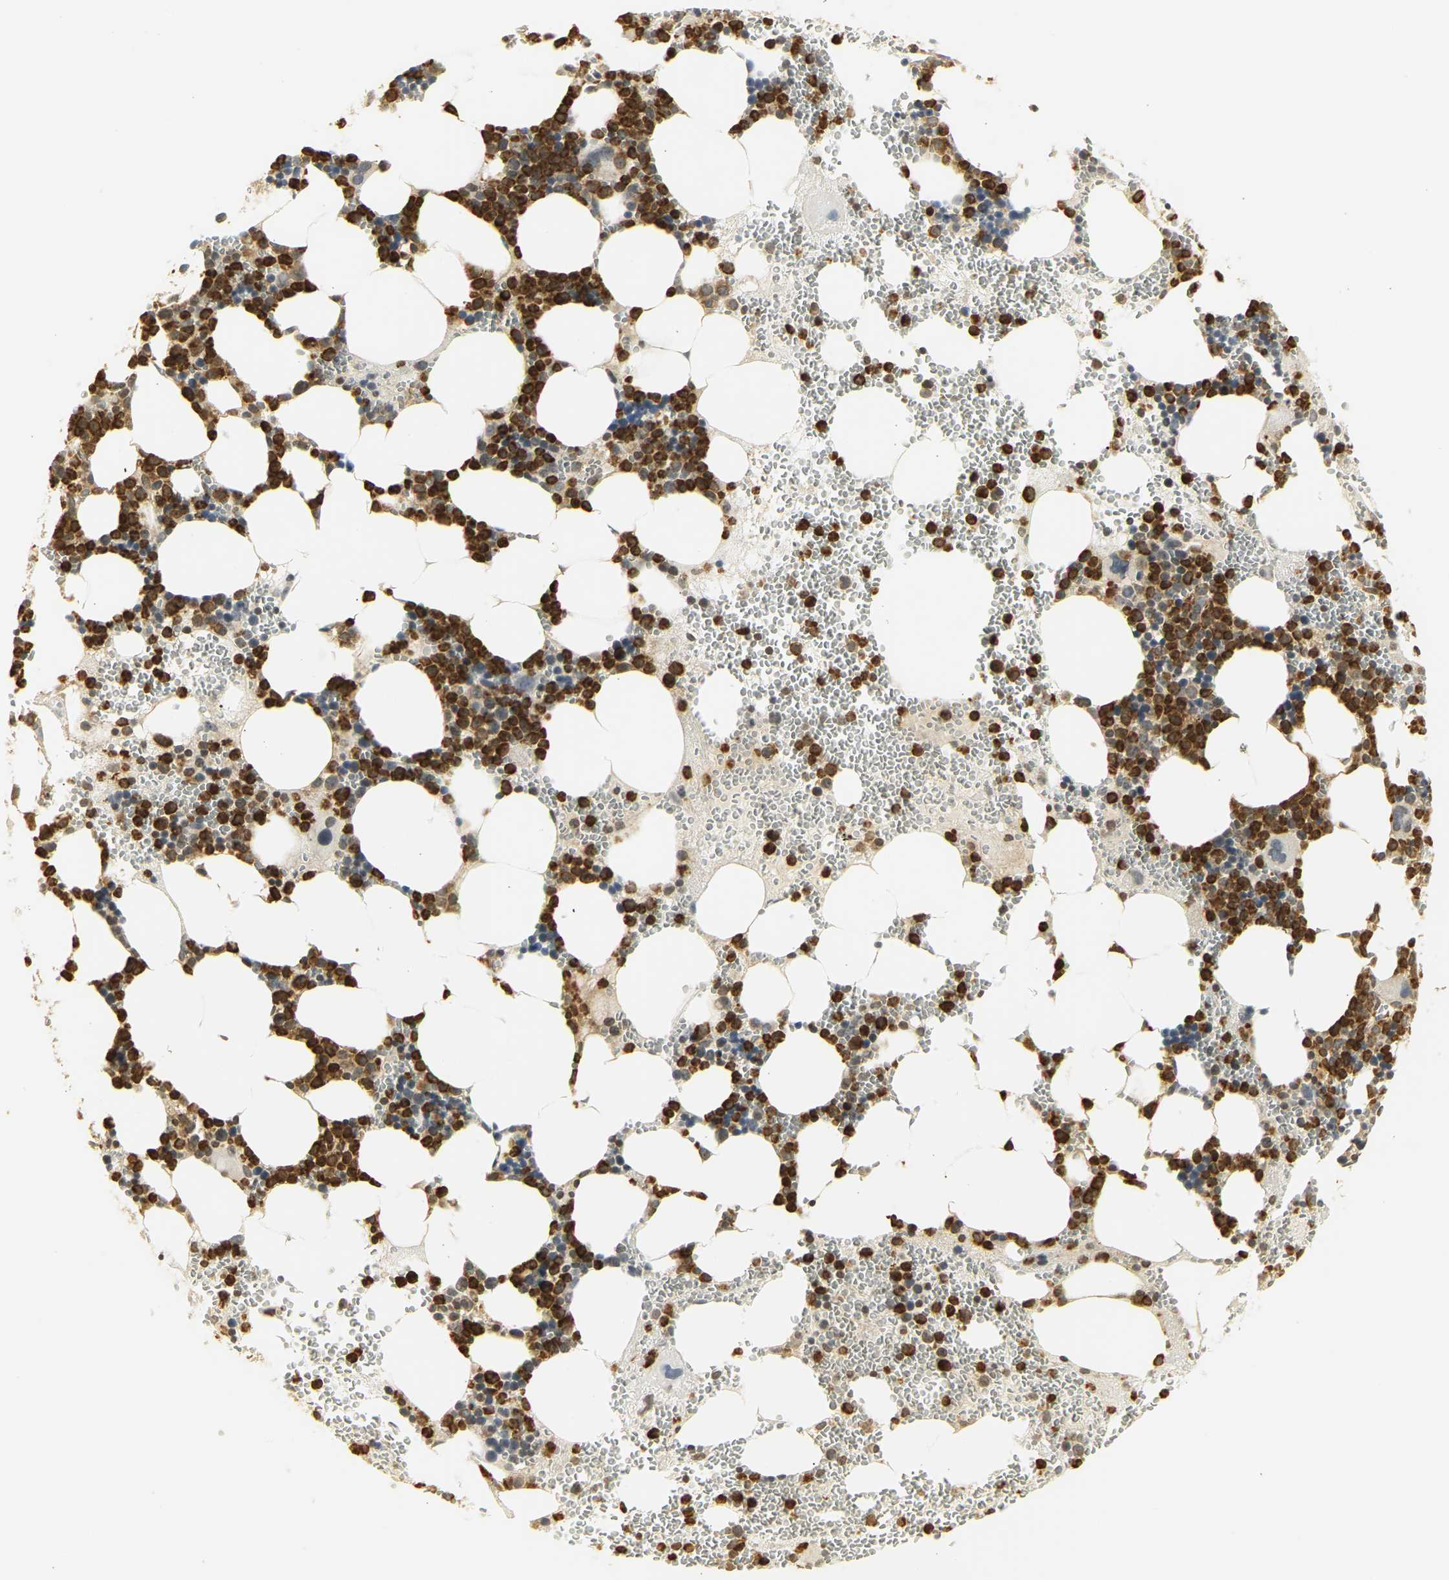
{"staining": {"intensity": "strong", "quantity": ">75%", "location": "cytoplasmic/membranous"}, "tissue": "bone marrow", "cell_type": "Hematopoietic cells", "image_type": "normal", "snomed": [{"axis": "morphology", "description": "Normal tissue, NOS"}, {"axis": "morphology", "description": "Inflammation, NOS"}, {"axis": "topography", "description": "Bone marrow"}], "caption": "High-power microscopy captured an IHC micrograph of unremarkable bone marrow, revealing strong cytoplasmic/membranous positivity in approximately >75% of hematopoietic cells. (brown staining indicates protein expression, while blue staining denotes nuclei).", "gene": "CEACAM5", "patient": {"sex": "female", "age": 76}}